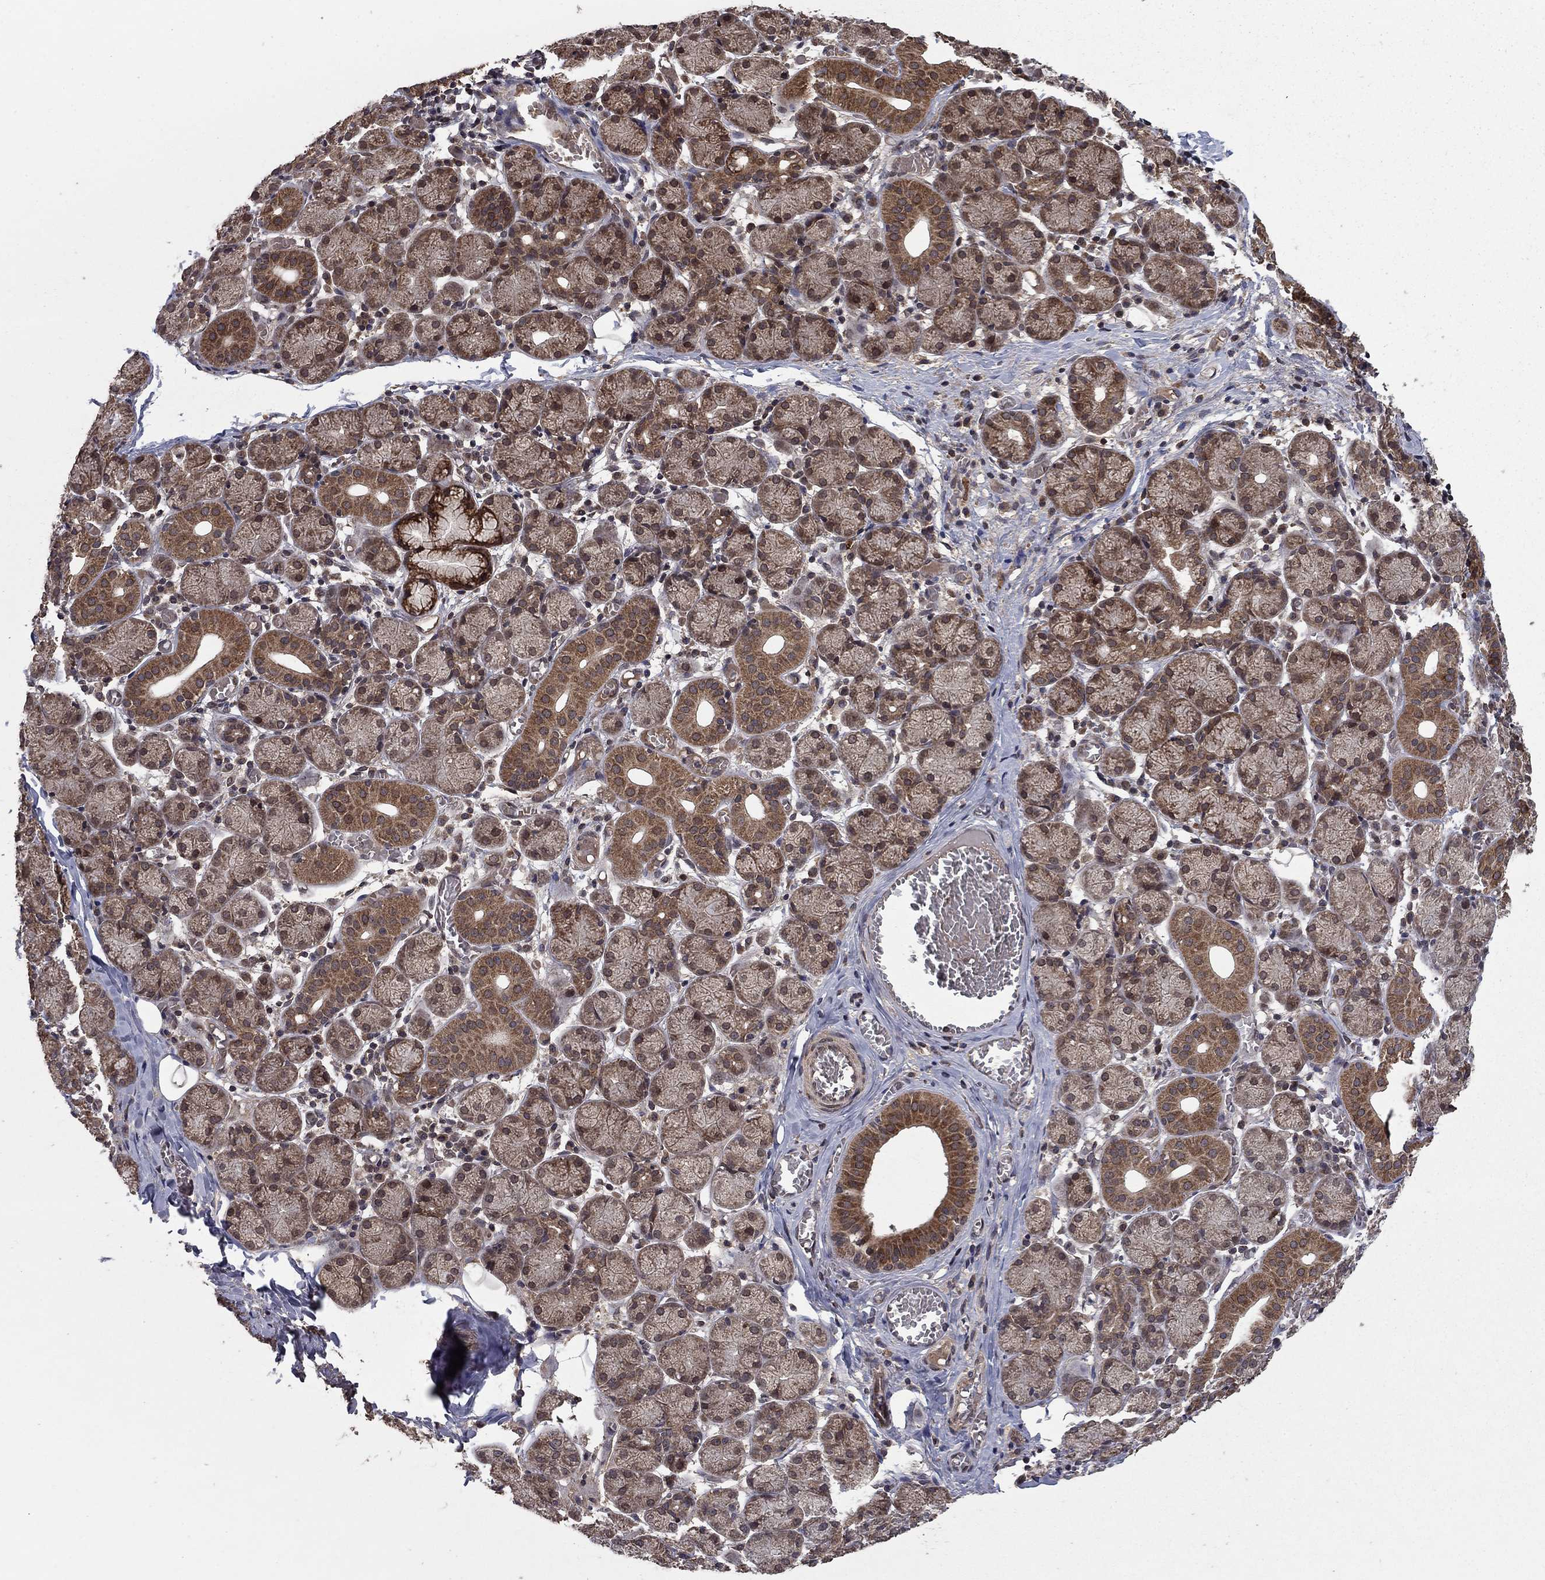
{"staining": {"intensity": "strong", "quantity": "25%-75%", "location": "nuclear"}, "tissue": "salivary gland", "cell_type": "Glandular cells", "image_type": "normal", "snomed": [{"axis": "morphology", "description": "Normal tissue, NOS"}, {"axis": "topography", "description": "Salivary gland"}, {"axis": "topography", "description": "Peripheral nerve tissue"}], "caption": "Immunohistochemical staining of benign salivary gland reveals 25%-75% levels of strong nuclear protein expression in approximately 25%-75% of glandular cells. (IHC, brightfield microscopy, high magnification).", "gene": "DHRS1", "patient": {"sex": "female", "age": 24}}